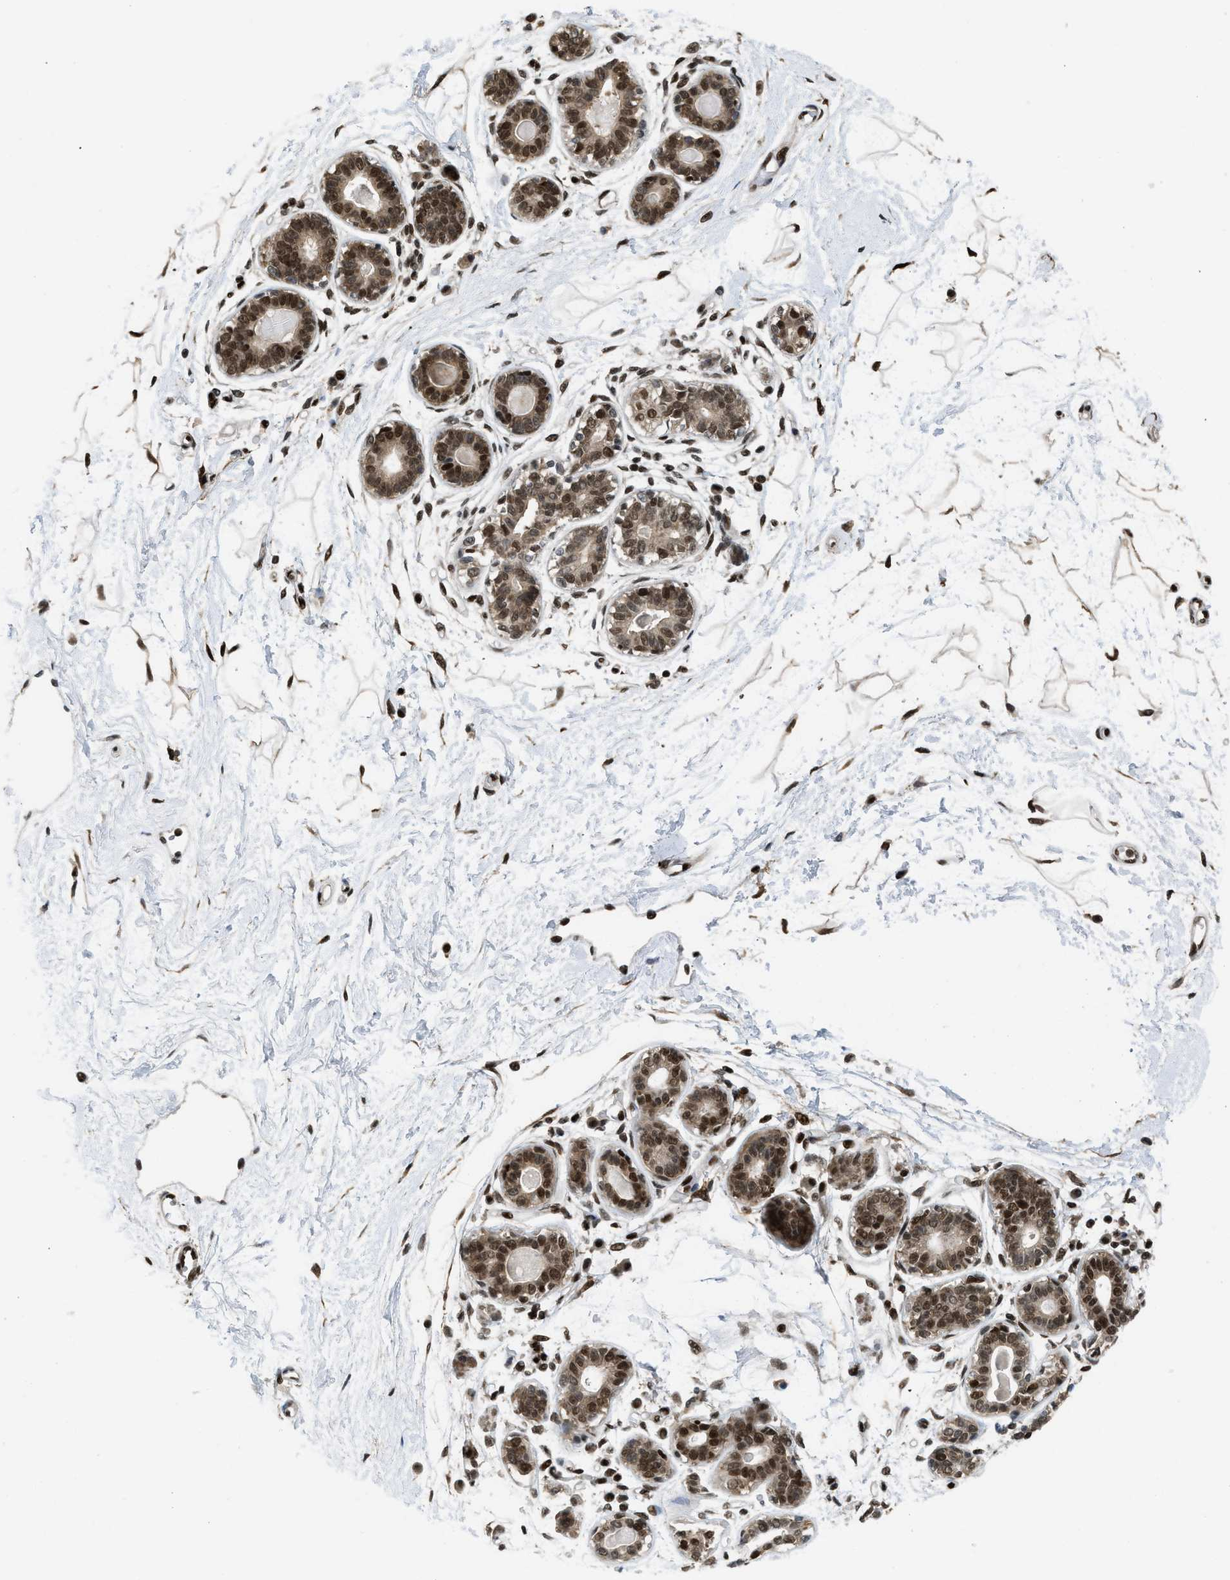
{"staining": {"intensity": "strong", "quantity": ">75%", "location": "cytoplasmic/membranous,nuclear"}, "tissue": "breast", "cell_type": "Adipocytes", "image_type": "normal", "snomed": [{"axis": "morphology", "description": "Normal tissue, NOS"}, {"axis": "topography", "description": "Breast"}], "caption": "The histopathology image displays staining of unremarkable breast, revealing strong cytoplasmic/membranous,nuclear protein staining (brown color) within adipocytes. (DAB (3,3'-diaminobenzidine) = brown stain, brightfield microscopy at high magnification).", "gene": "RFX5", "patient": {"sex": "female", "age": 45}}